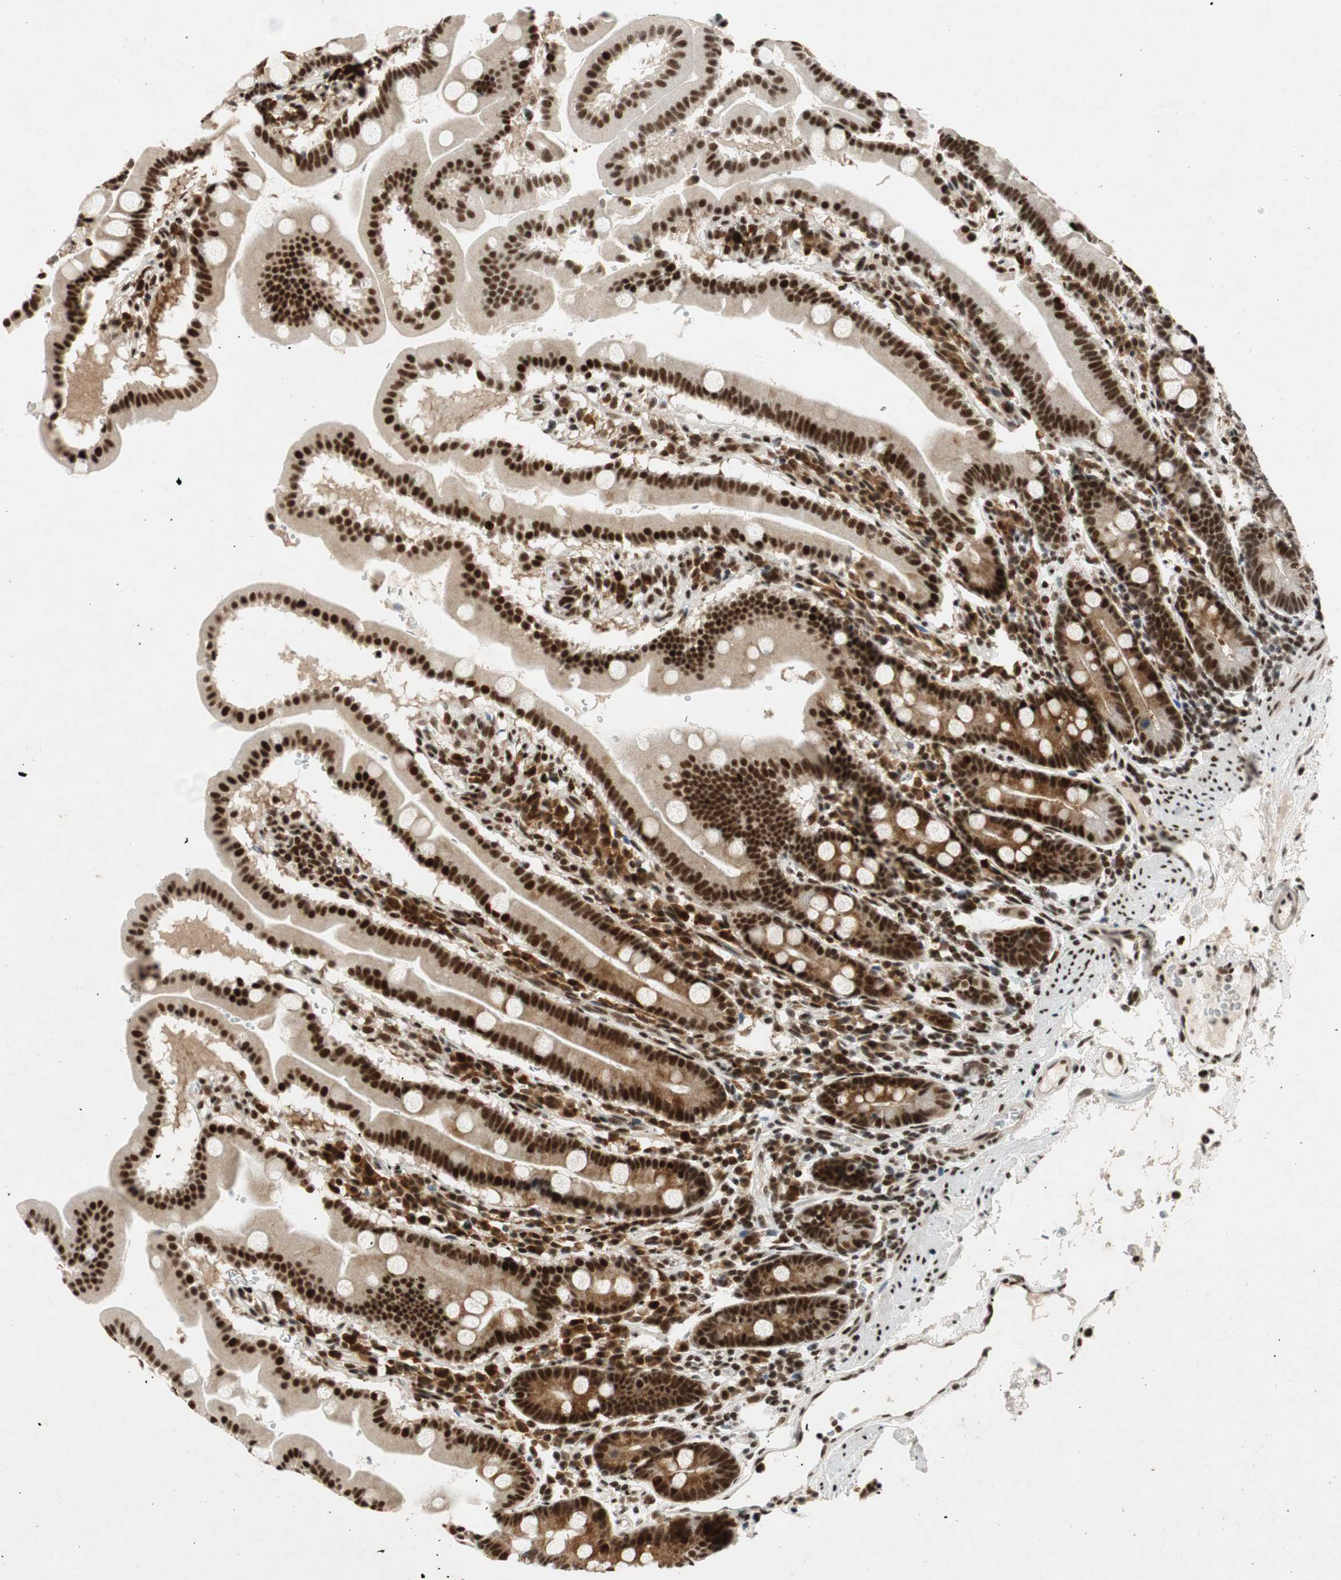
{"staining": {"intensity": "strong", "quantity": ">75%", "location": "nuclear"}, "tissue": "duodenum", "cell_type": "Glandular cells", "image_type": "normal", "snomed": [{"axis": "morphology", "description": "Normal tissue, NOS"}, {"axis": "topography", "description": "Duodenum"}], "caption": "Strong nuclear expression is identified in about >75% of glandular cells in benign duodenum.", "gene": "NCBP3", "patient": {"sex": "male", "age": 50}}